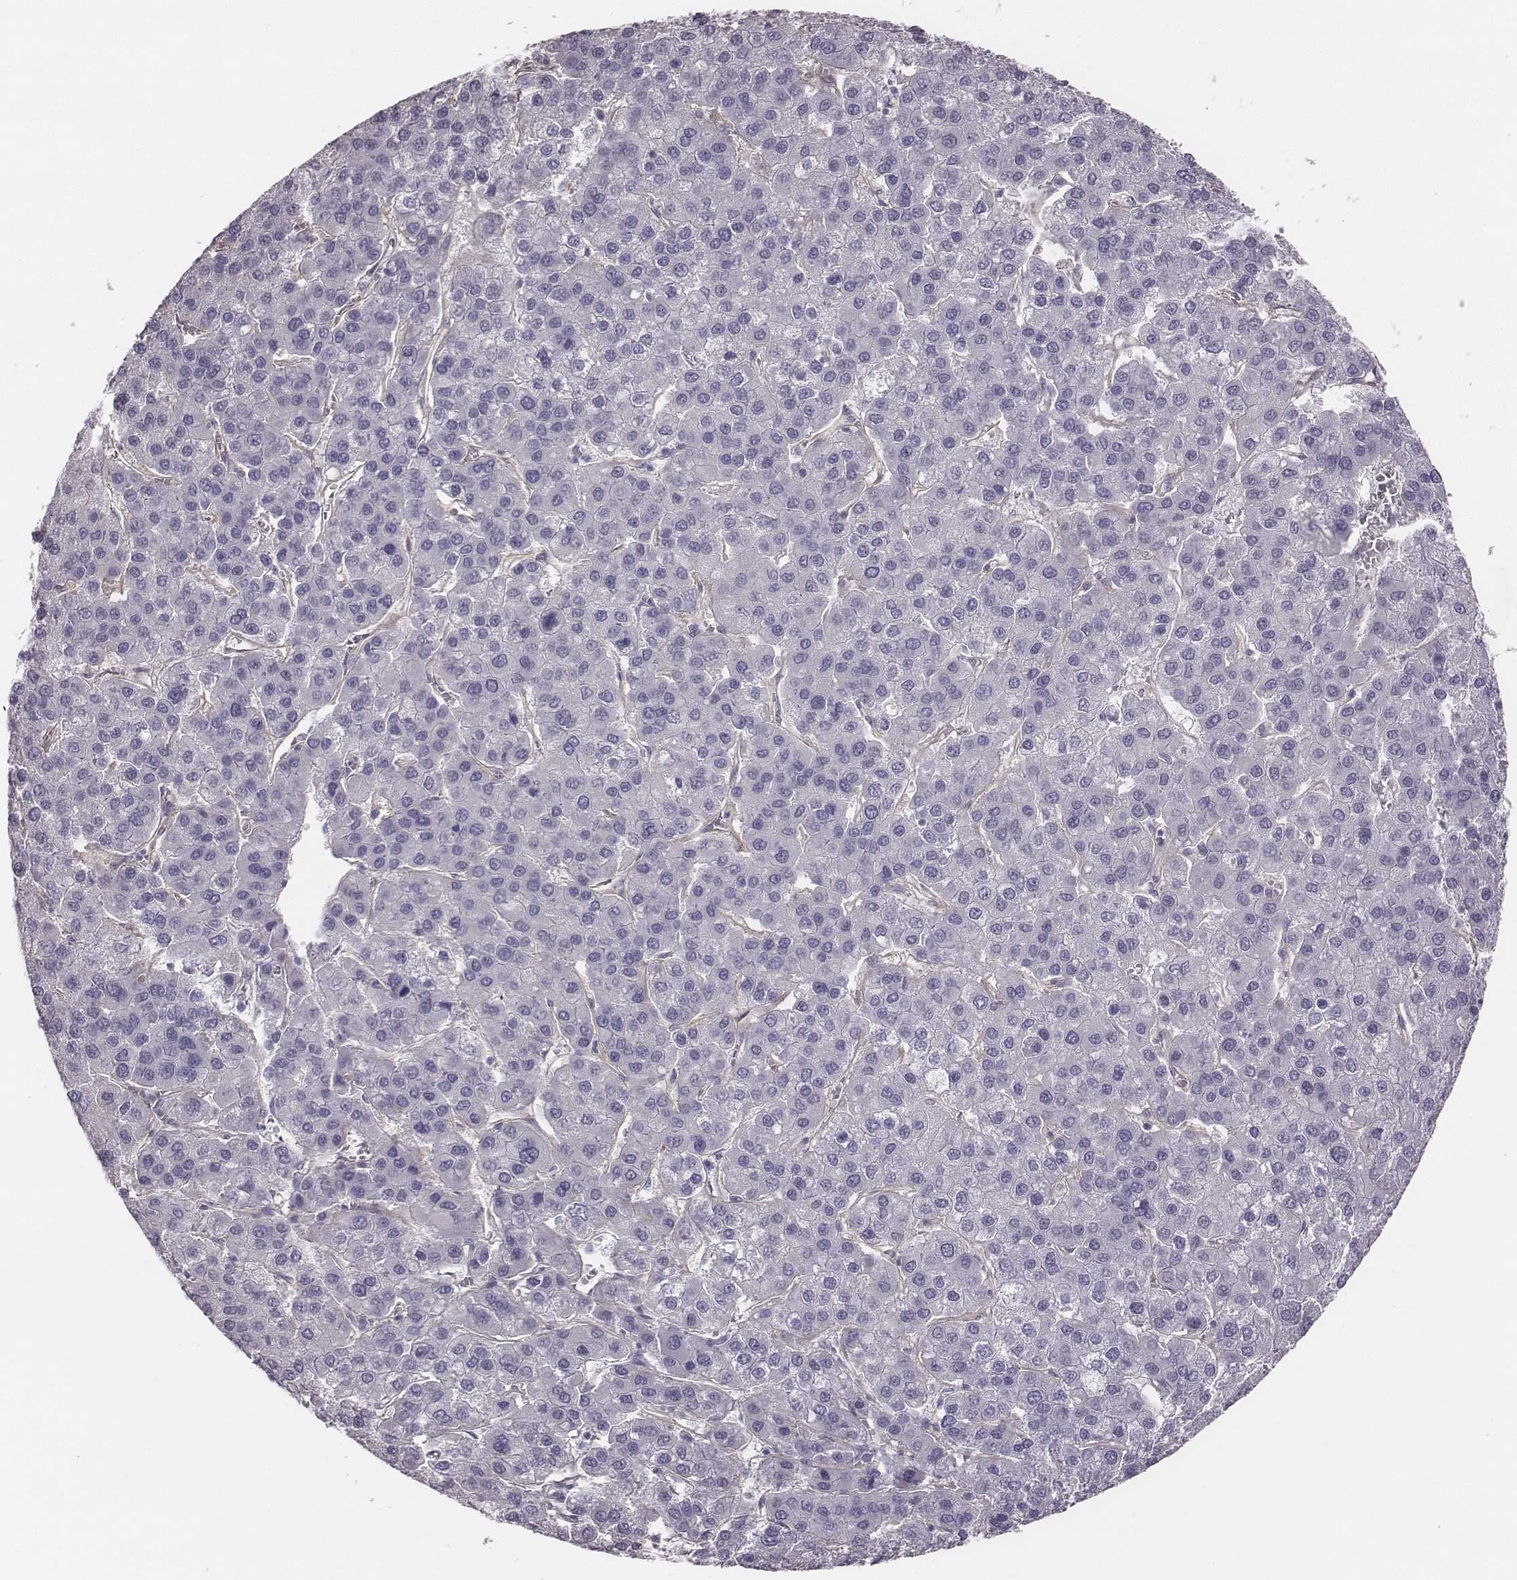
{"staining": {"intensity": "negative", "quantity": "none", "location": "none"}, "tissue": "liver cancer", "cell_type": "Tumor cells", "image_type": "cancer", "snomed": [{"axis": "morphology", "description": "Carcinoma, Hepatocellular, NOS"}, {"axis": "topography", "description": "Liver"}], "caption": "DAB immunohistochemical staining of human liver hepatocellular carcinoma reveals no significant expression in tumor cells.", "gene": "C6orf58", "patient": {"sex": "female", "age": 41}}